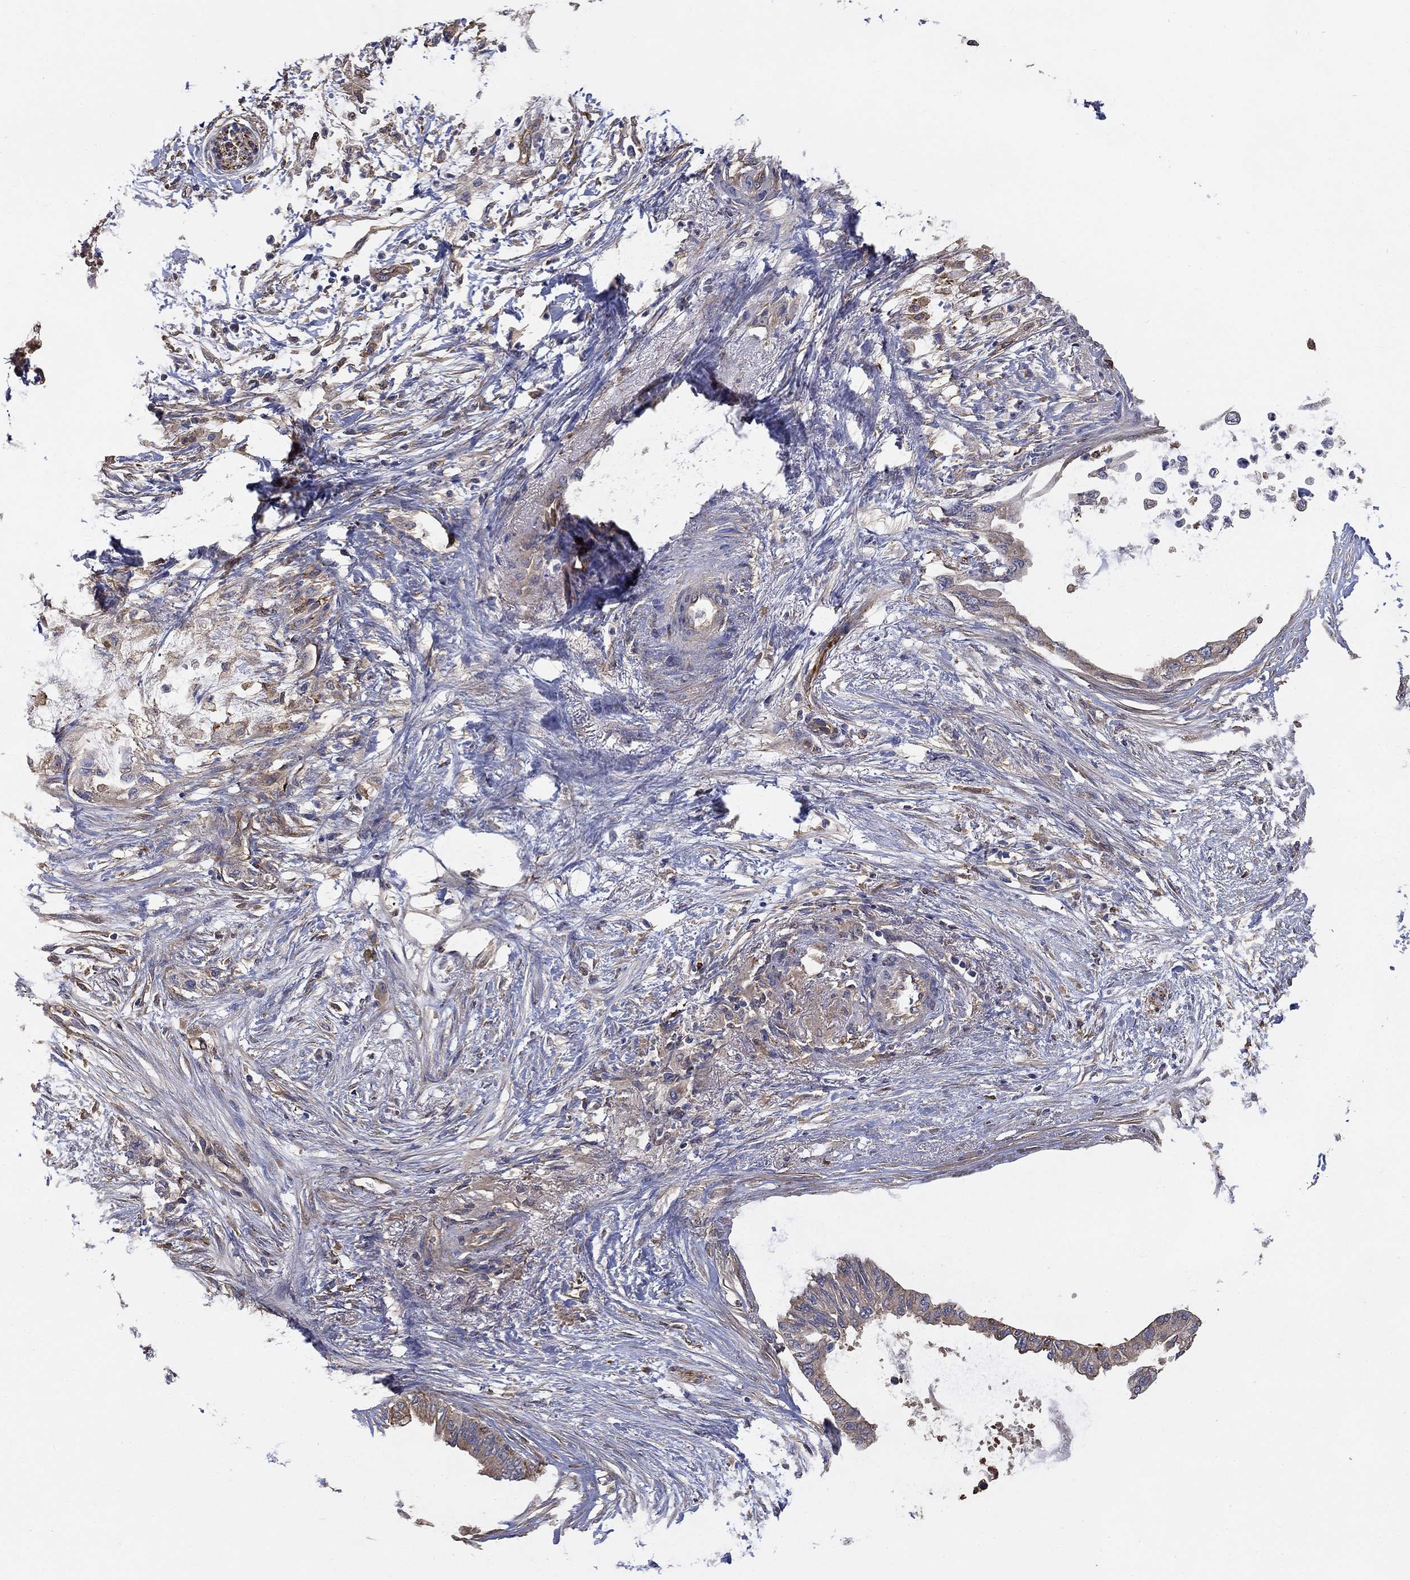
{"staining": {"intensity": "weak", "quantity": "25%-75%", "location": "cytoplasmic/membranous"}, "tissue": "pancreatic cancer", "cell_type": "Tumor cells", "image_type": "cancer", "snomed": [{"axis": "morphology", "description": "Normal tissue, NOS"}, {"axis": "morphology", "description": "Adenocarcinoma, NOS"}, {"axis": "topography", "description": "Pancreas"}, {"axis": "topography", "description": "Duodenum"}], "caption": "A micrograph of pancreatic adenocarcinoma stained for a protein shows weak cytoplasmic/membranous brown staining in tumor cells. (Brightfield microscopy of DAB IHC at high magnification).", "gene": "DPYSL2", "patient": {"sex": "female", "age": 60}}